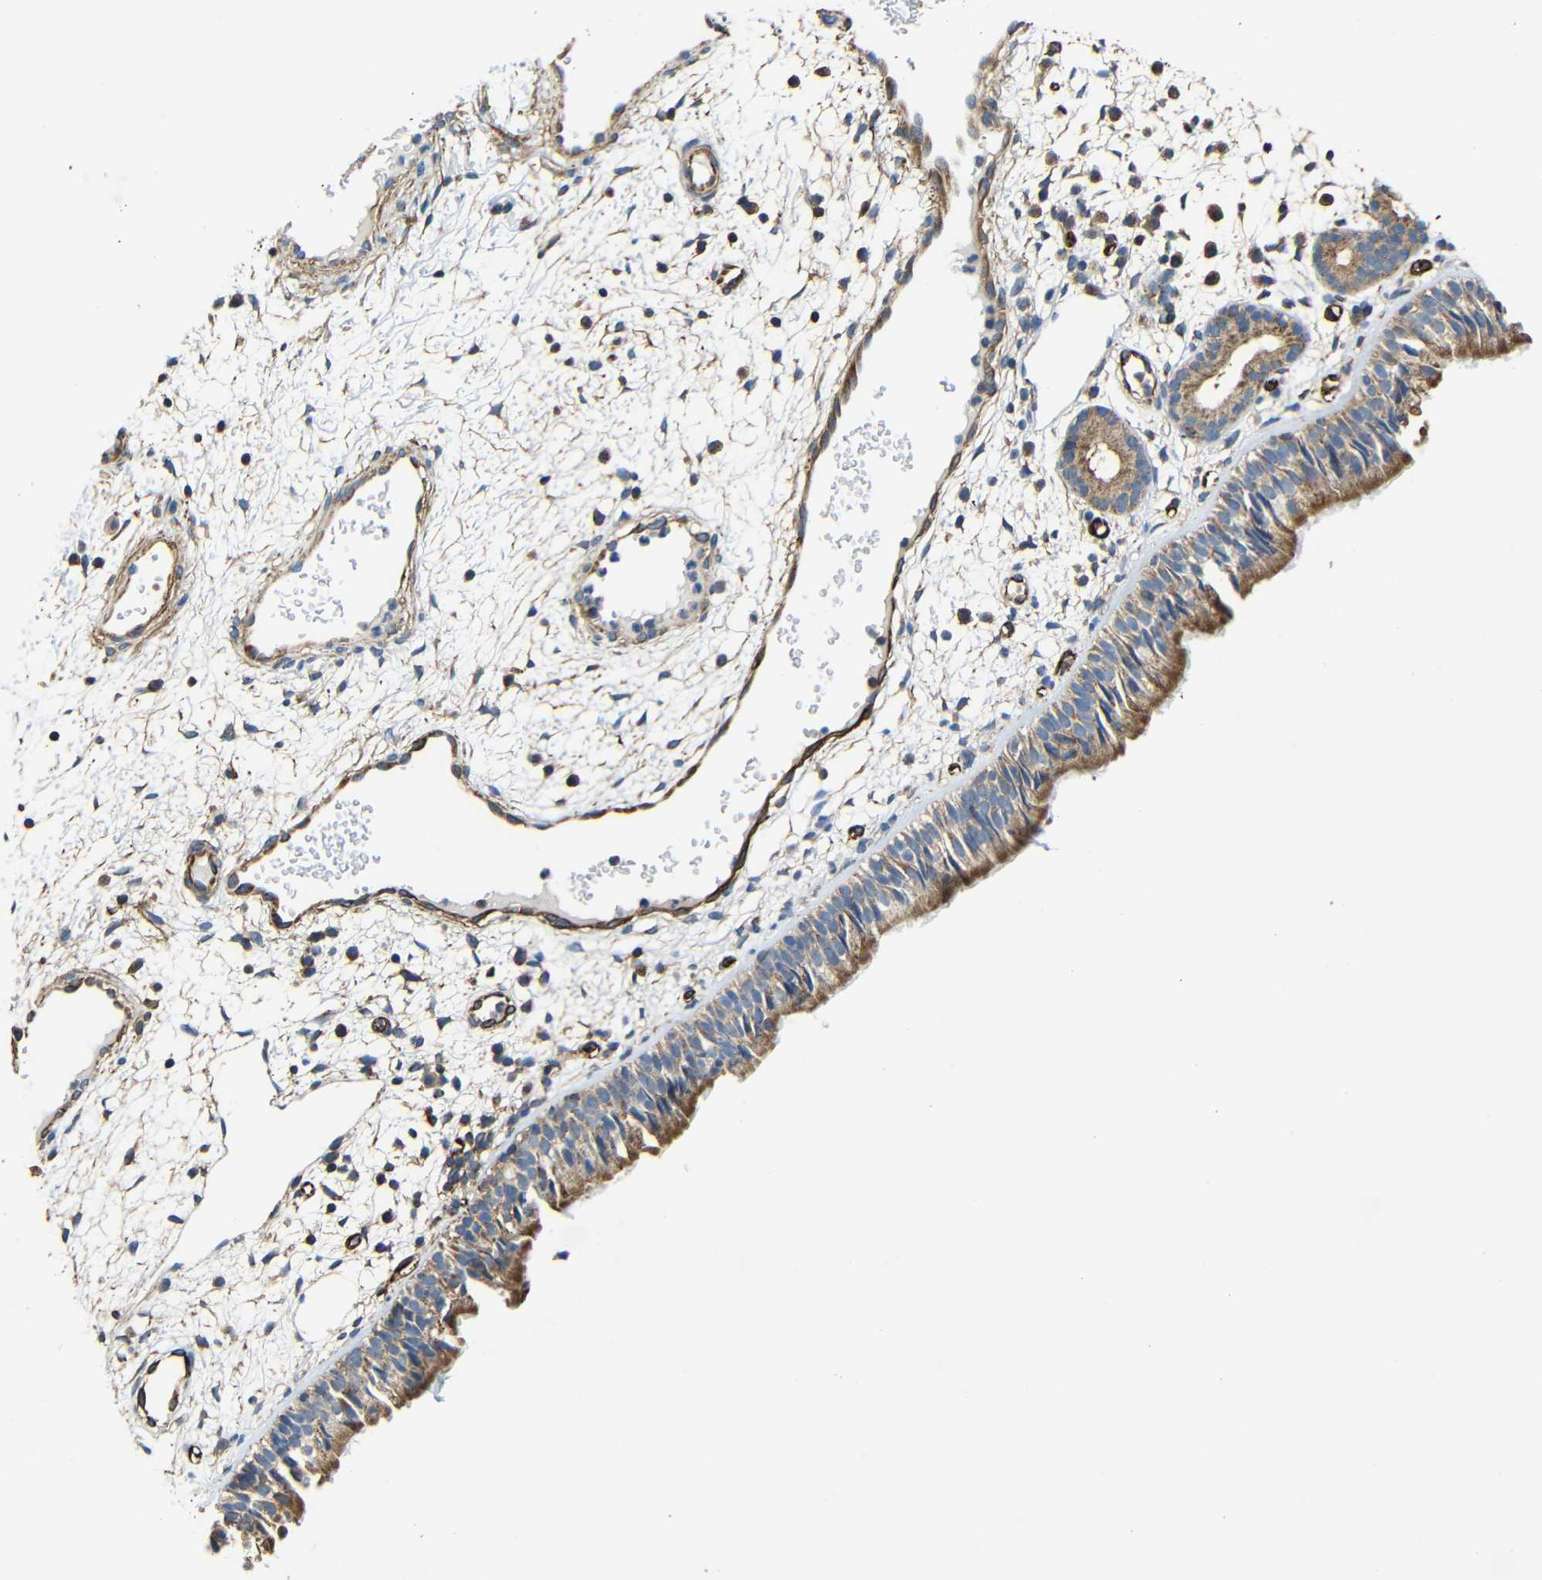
{"staining": {"intensity": "moderate", "quantity": ">75%", "location": "cytoplasmic/membranous"}, "tissue": "nasopharynx", "cell_type": "Respiratory epithelial cells", "image_type": "normal", "snomed": [{"axis": "morphology", "description": "Normal tissue, NOS"}, {"axis": "morphology", "description": "Inflammation, NOS"}, {"axis": "topography", "description": "Nasopharynx"}], "caption": "This is an image of immunohistochemistry staining of normal nasopharynx, which shows moderate staining in the cytoplasmic/membranous of respiratory epithelial cells.", "gene": "IGSF10", "patient": {"sex": "female", "age": 55}}